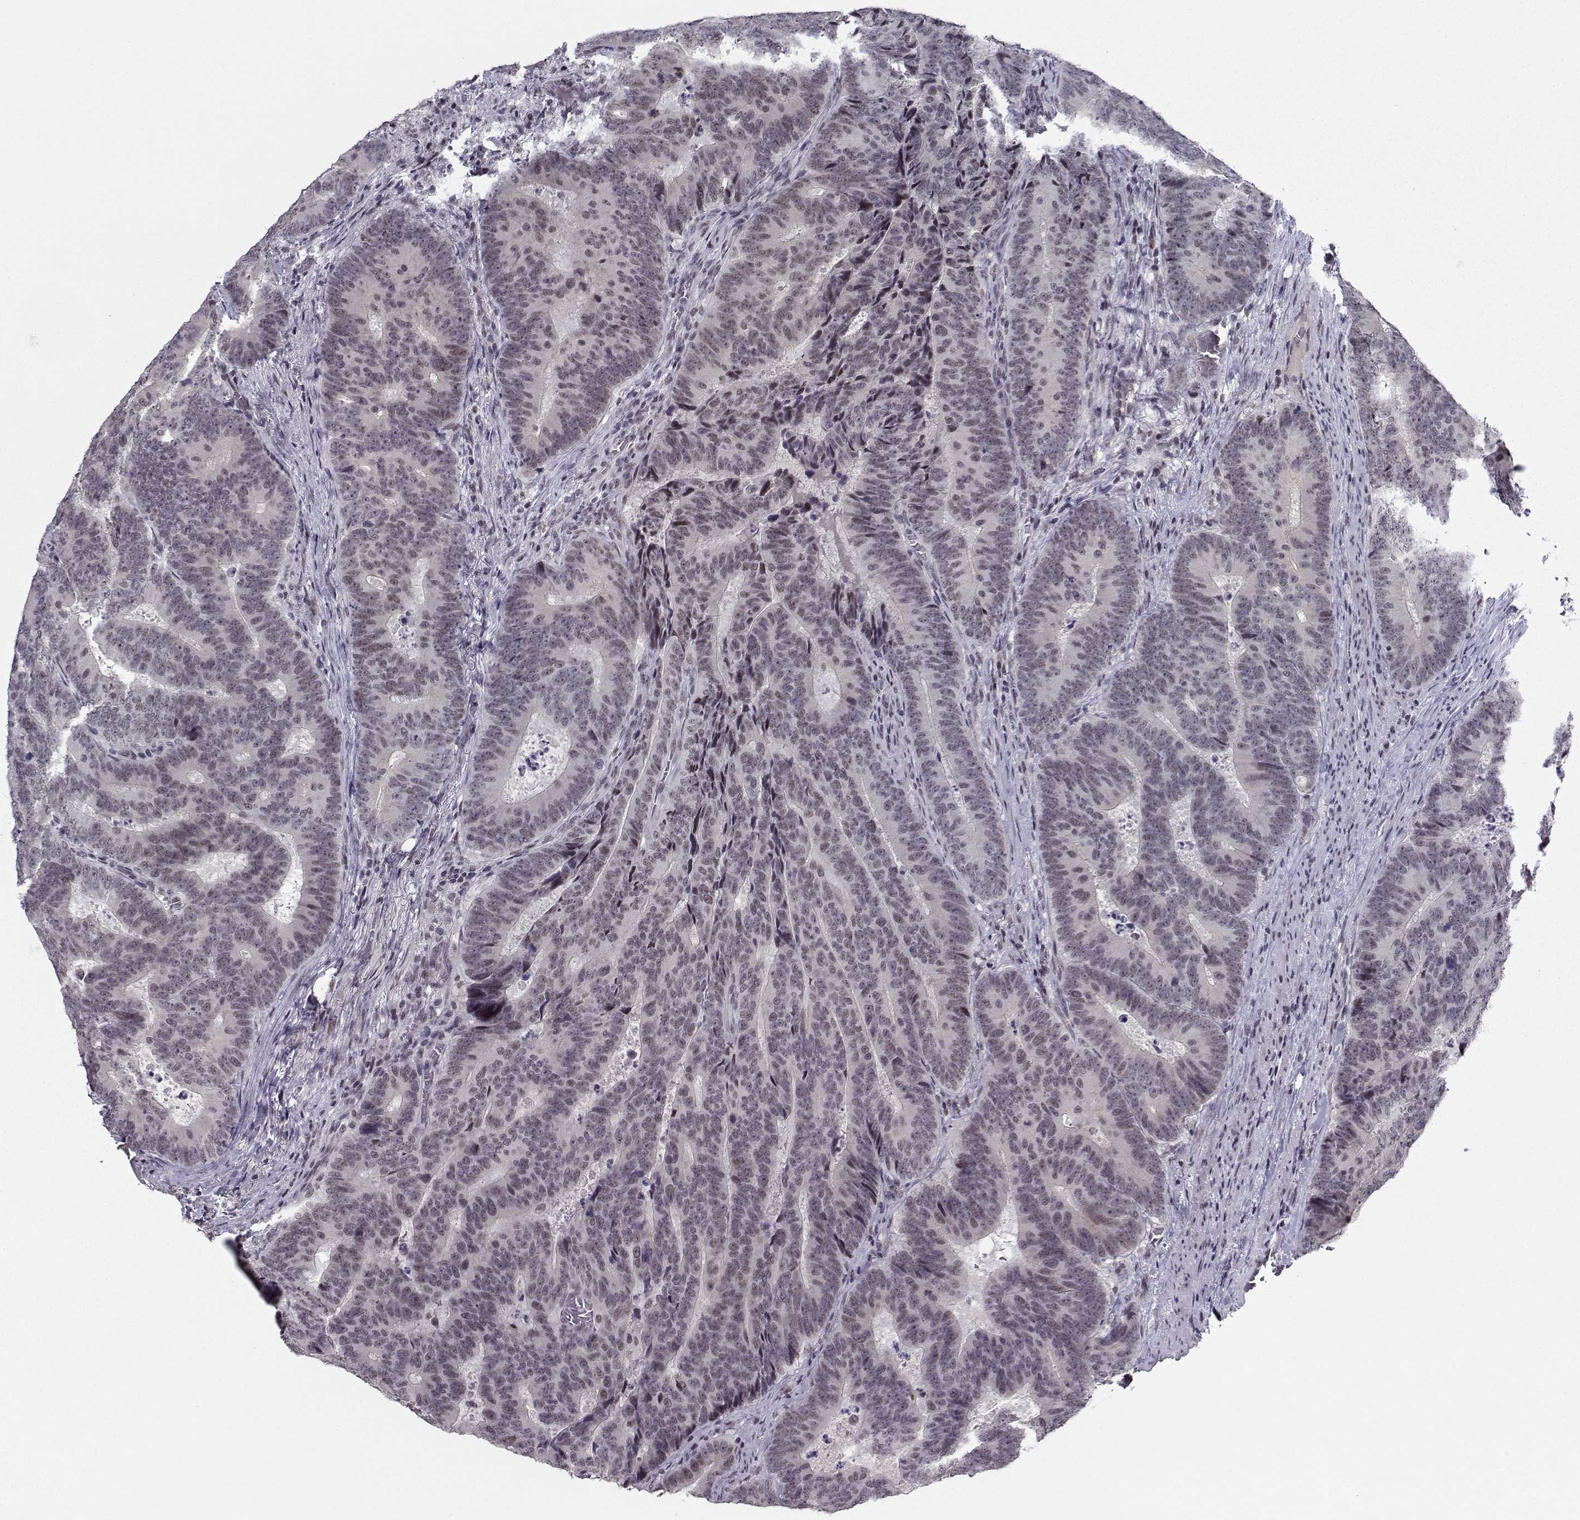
{"staining": {"intensity": "negative", "quantity": "none", "location": "none"}, "tissue": "colorectal cancer", "cell_type": "Tumor cells", "image_type": "cancer", "snomed": [{"axis": "morphology", "description": "Adenocarcinoma, NOS"}, {"axis": "topography", "description": "Colon"}], "caption": "Immunohistochemistry of human colorectal cancer (adenocarcinoma) displays no positivity in tumor cells. (DAB (3,3'-diaminobenzidine) immunohistochemistry (IHC) with hematoxylin counter stain).", "gene": "LIN28A", "patient": {"sex": "female", "age": 82}}